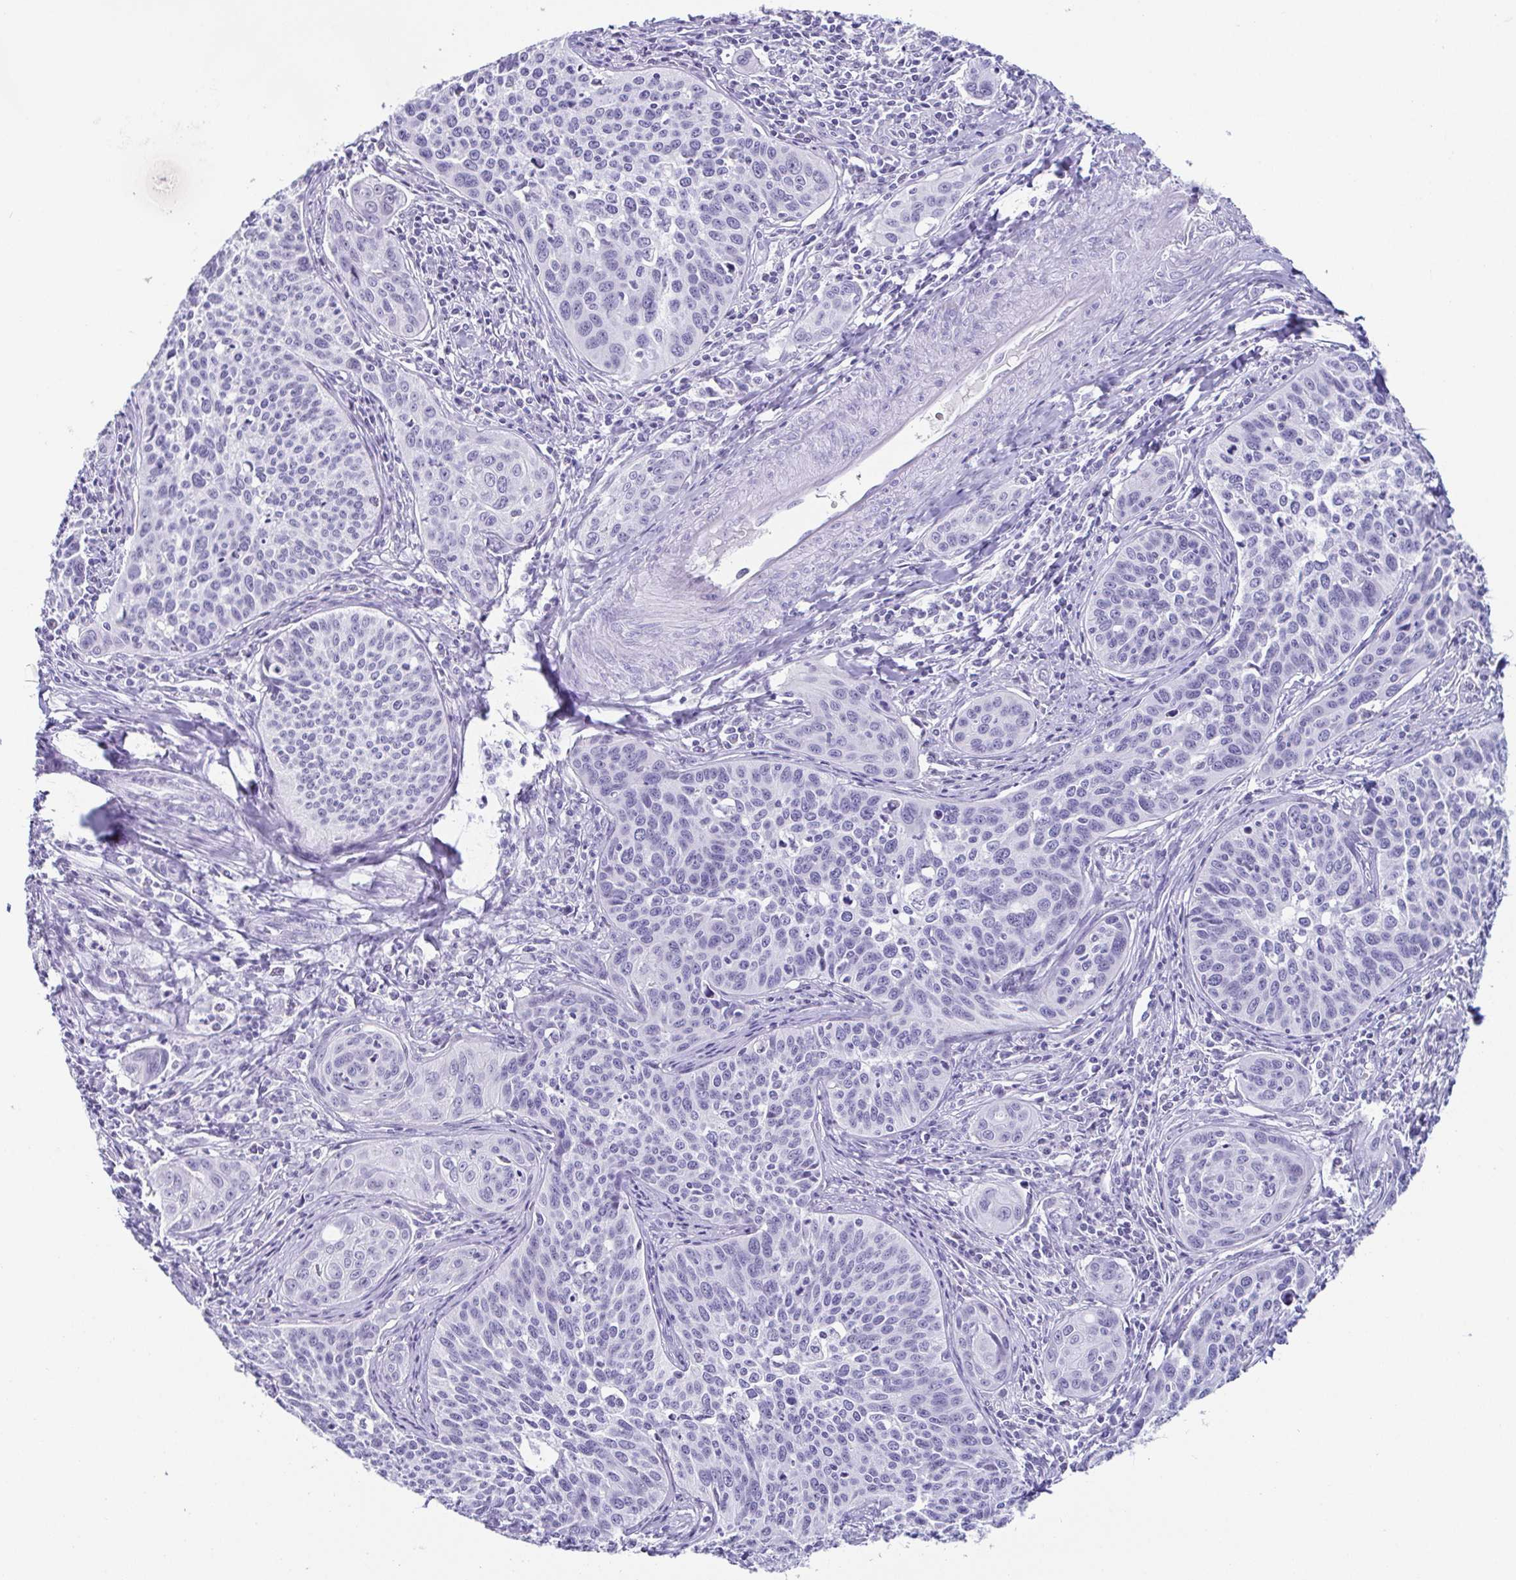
{"staining": {"intensity": "negative", "quantity": "none", "location": "none"}, "tissue": "cervical cancer", "cell_type": "Tumor cells", "image_type": "cancer", "snomed": [{"axis": "morphology", "description": "Squamous cell carcinoma, NOS"}, {"axis": "topography", "description": "Cervix"}], "caption": "IHC micrograph of neoplastic tissue: cervical cancer stained with DAB (3,3'-diaminobenzidine) displays no significant protein staining in tumor cells.", "gene": "ESX1", "patient": {"sex": "female", "age": 31}}